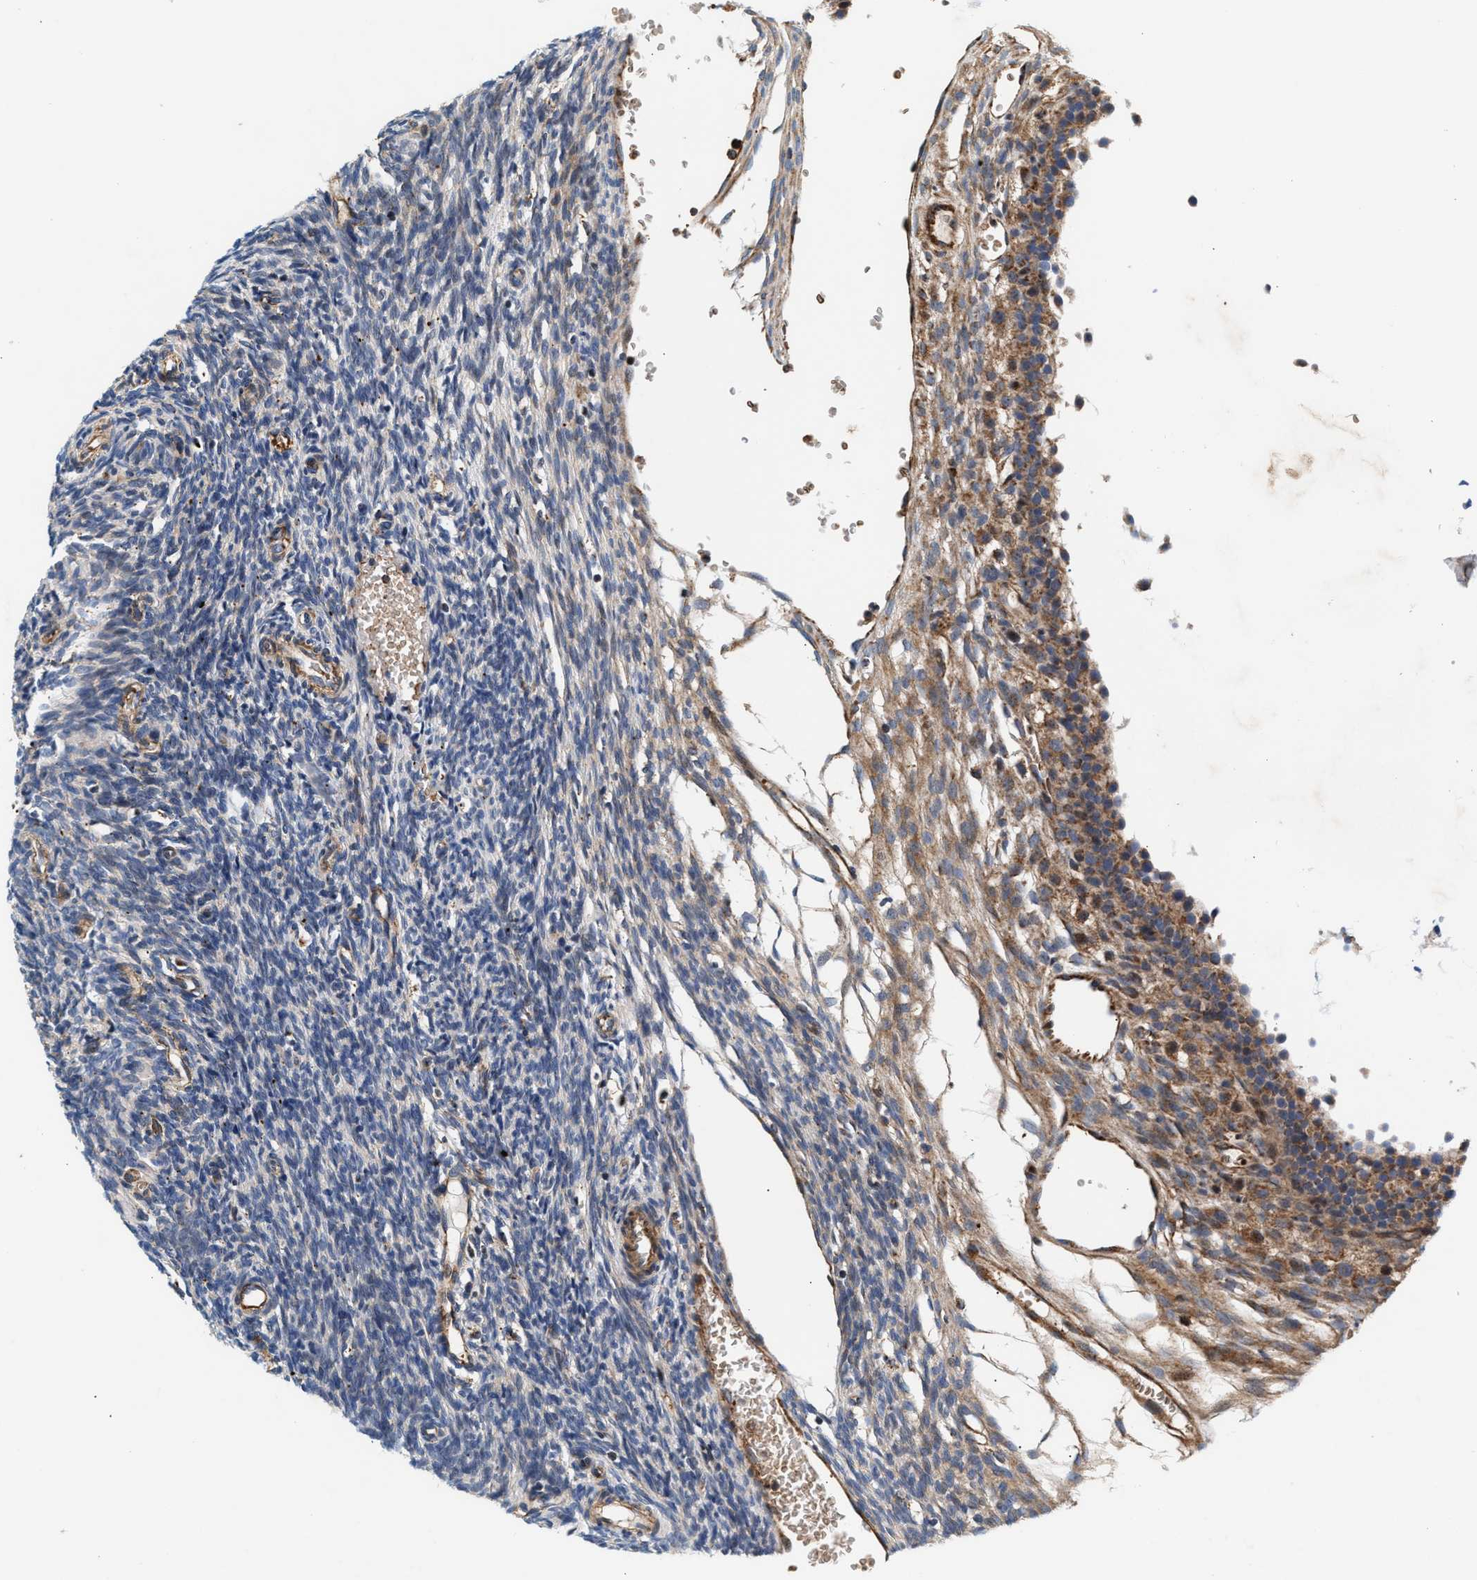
{"staining": {"intensity": "moderate", "quantity": "<25%", "location": "cytoplasmic/membranous"}, "tissue": "ovary", "cell_type": "Ovarian stroma cells", "image_type": "normal", "snomed": [{"axis": "morphology", "description": "Normal tissue, NOS"}, {"axis": "topography", "description": "Ovary"}], "caption": "Ovary stained with DAB immunohistochemistry reveals low levels of moderate cytoplasmic/membranous expression in approximately <25% of ovarian stroma cells.", "gene": "SGK1", "patient": {"sex": "female", "age": 35}}